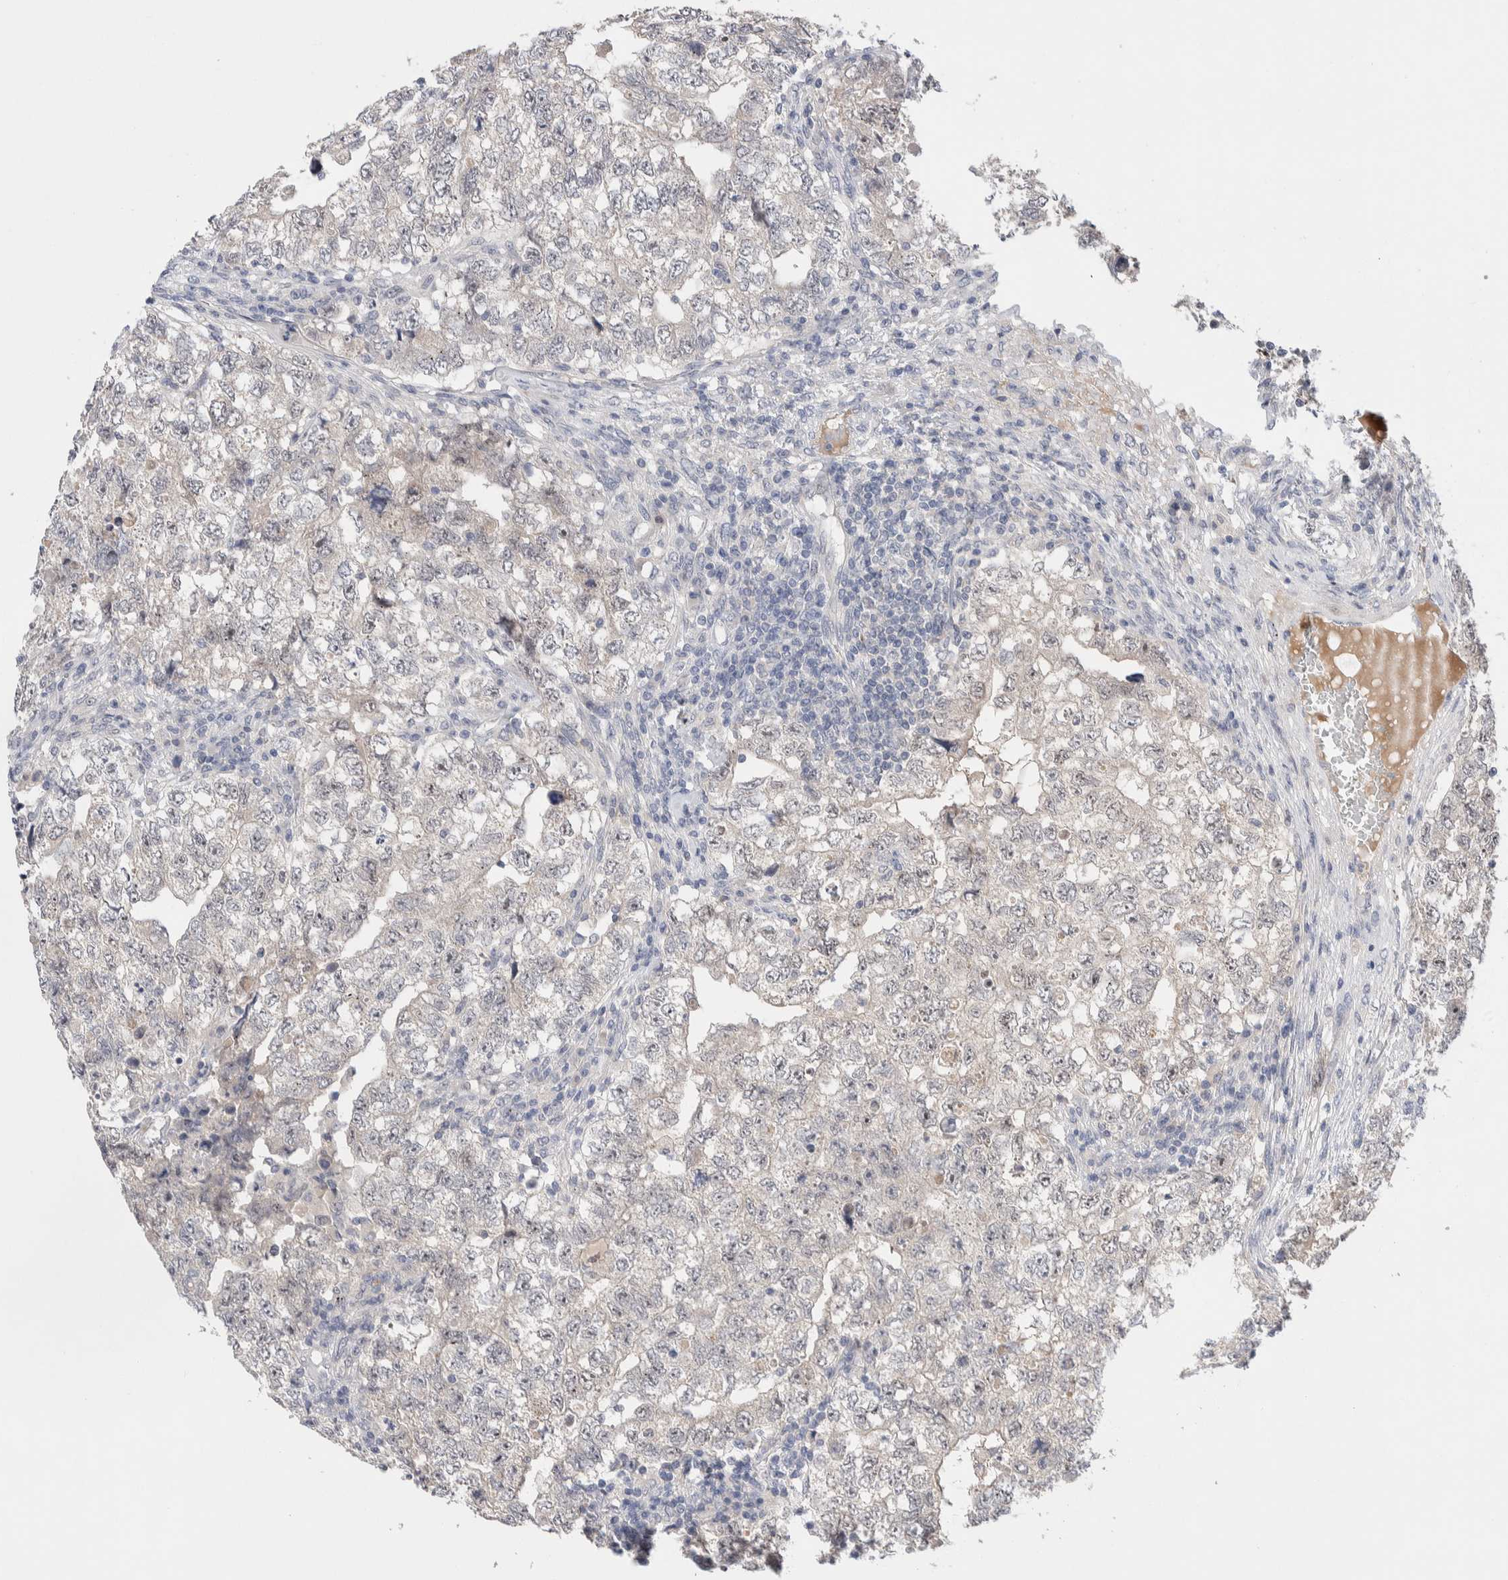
{"staining": {"intensity": "negative", "quantity": "none", "location": "none"}, "tissue": "testis cancer", "cell_type": "Tumor cells", "image_type": "cancer", "snomed": [{"axis": "morphology", "description": "Carcinoma, Embryonal, NOS"}, {"axis": "topography", "description": "Testis"}], "caption": "This image is of testis embryonal carcinoma stained with immunohistochemistry to label a protein in brown with the nuclei are counter-stained blue. There is no staining in tumor cells. (IHC, brightfield microscopy, high magnification).", "gene": "DNAJB6", "patient": {"sex": "male", "age": 36}}